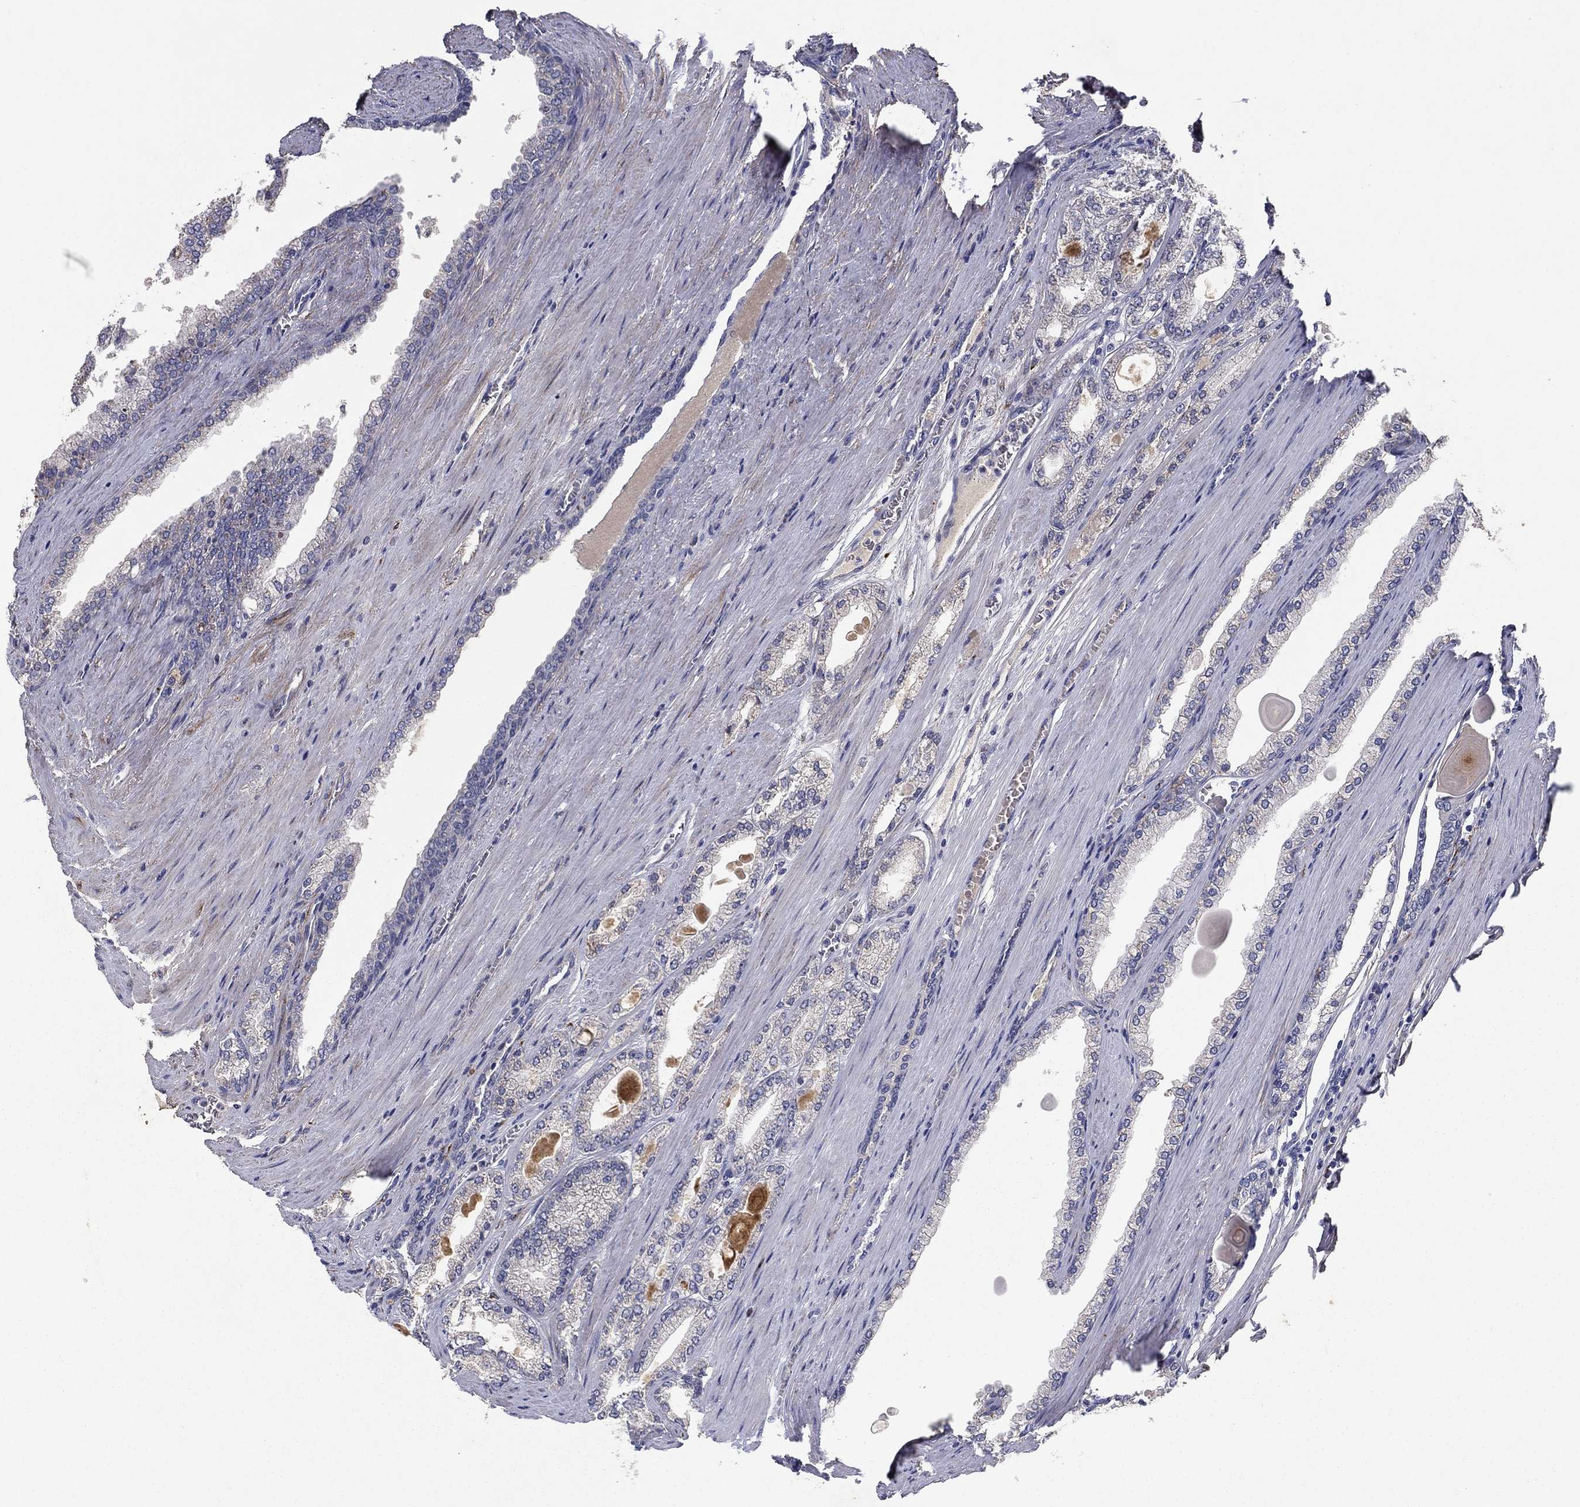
{"staining": {"intensity": "negative", "quantity": "none", "location": "none"}, "tissue": "prostate cancer", "cell_type": "Tumor cells", "image_type": "cancer", "snomed": [{"axis": "morphology", "description": "Adenocarcinoma, Low grade"}, {"axis": "topography", "description": "Prostate"}], "caption": "Human prostate cancer stained for a protein using immunohistochemistry exhibits no staining in tumor cells.", "gene": "PTGDS", "patient": {"sex": "male", "age": 72}}